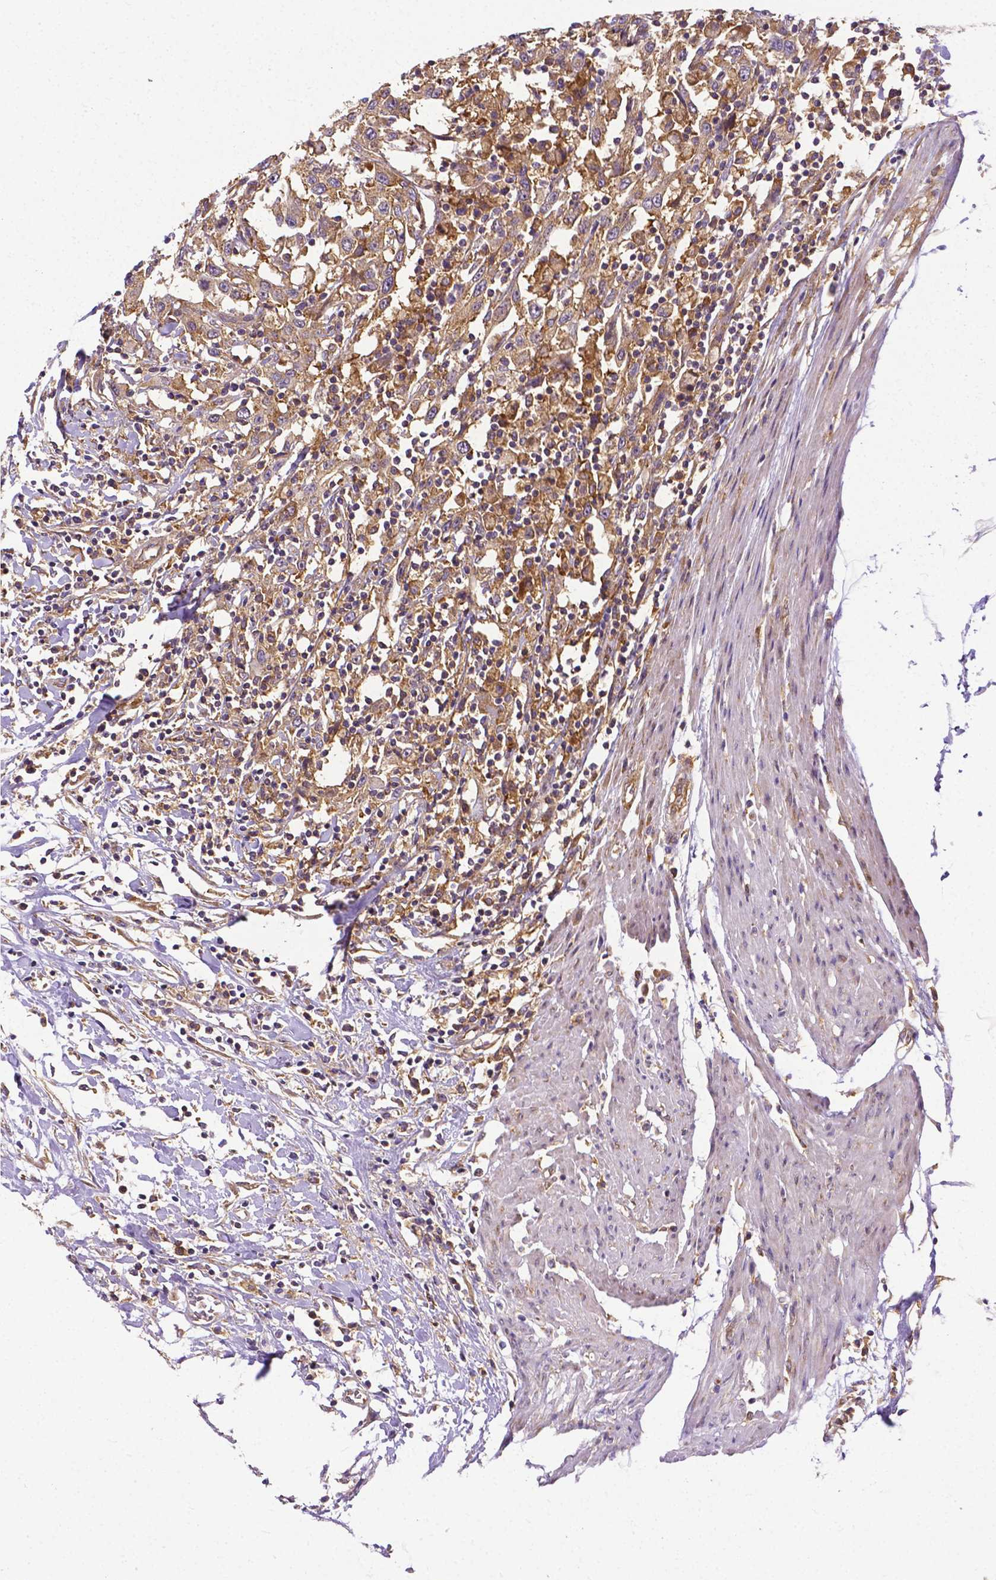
{"staining": {"intensity": "moderate", "quantity": ">75%", "location": "cytoplasmic/membranous"}, "tissue": "urothelial cancer", "cell_type": "Tumor cells", "image_type": "cancer", "snomed": [{"axis": "morphology", "description": "Urothelial carcinoma, High grade"}, {"axis": "topography", "description": "Urinary bladder"}], "caption": "Protein expression analysis of high-grade urothelial carcinoma displays moderate cytoplasmic/membranous expression in approximately >75% of tumor cells. The protein is shown in brown color, while the nuclei are stained blue.", "gene": "DICER1", "patient": {"sex": "male", "age": 61}}